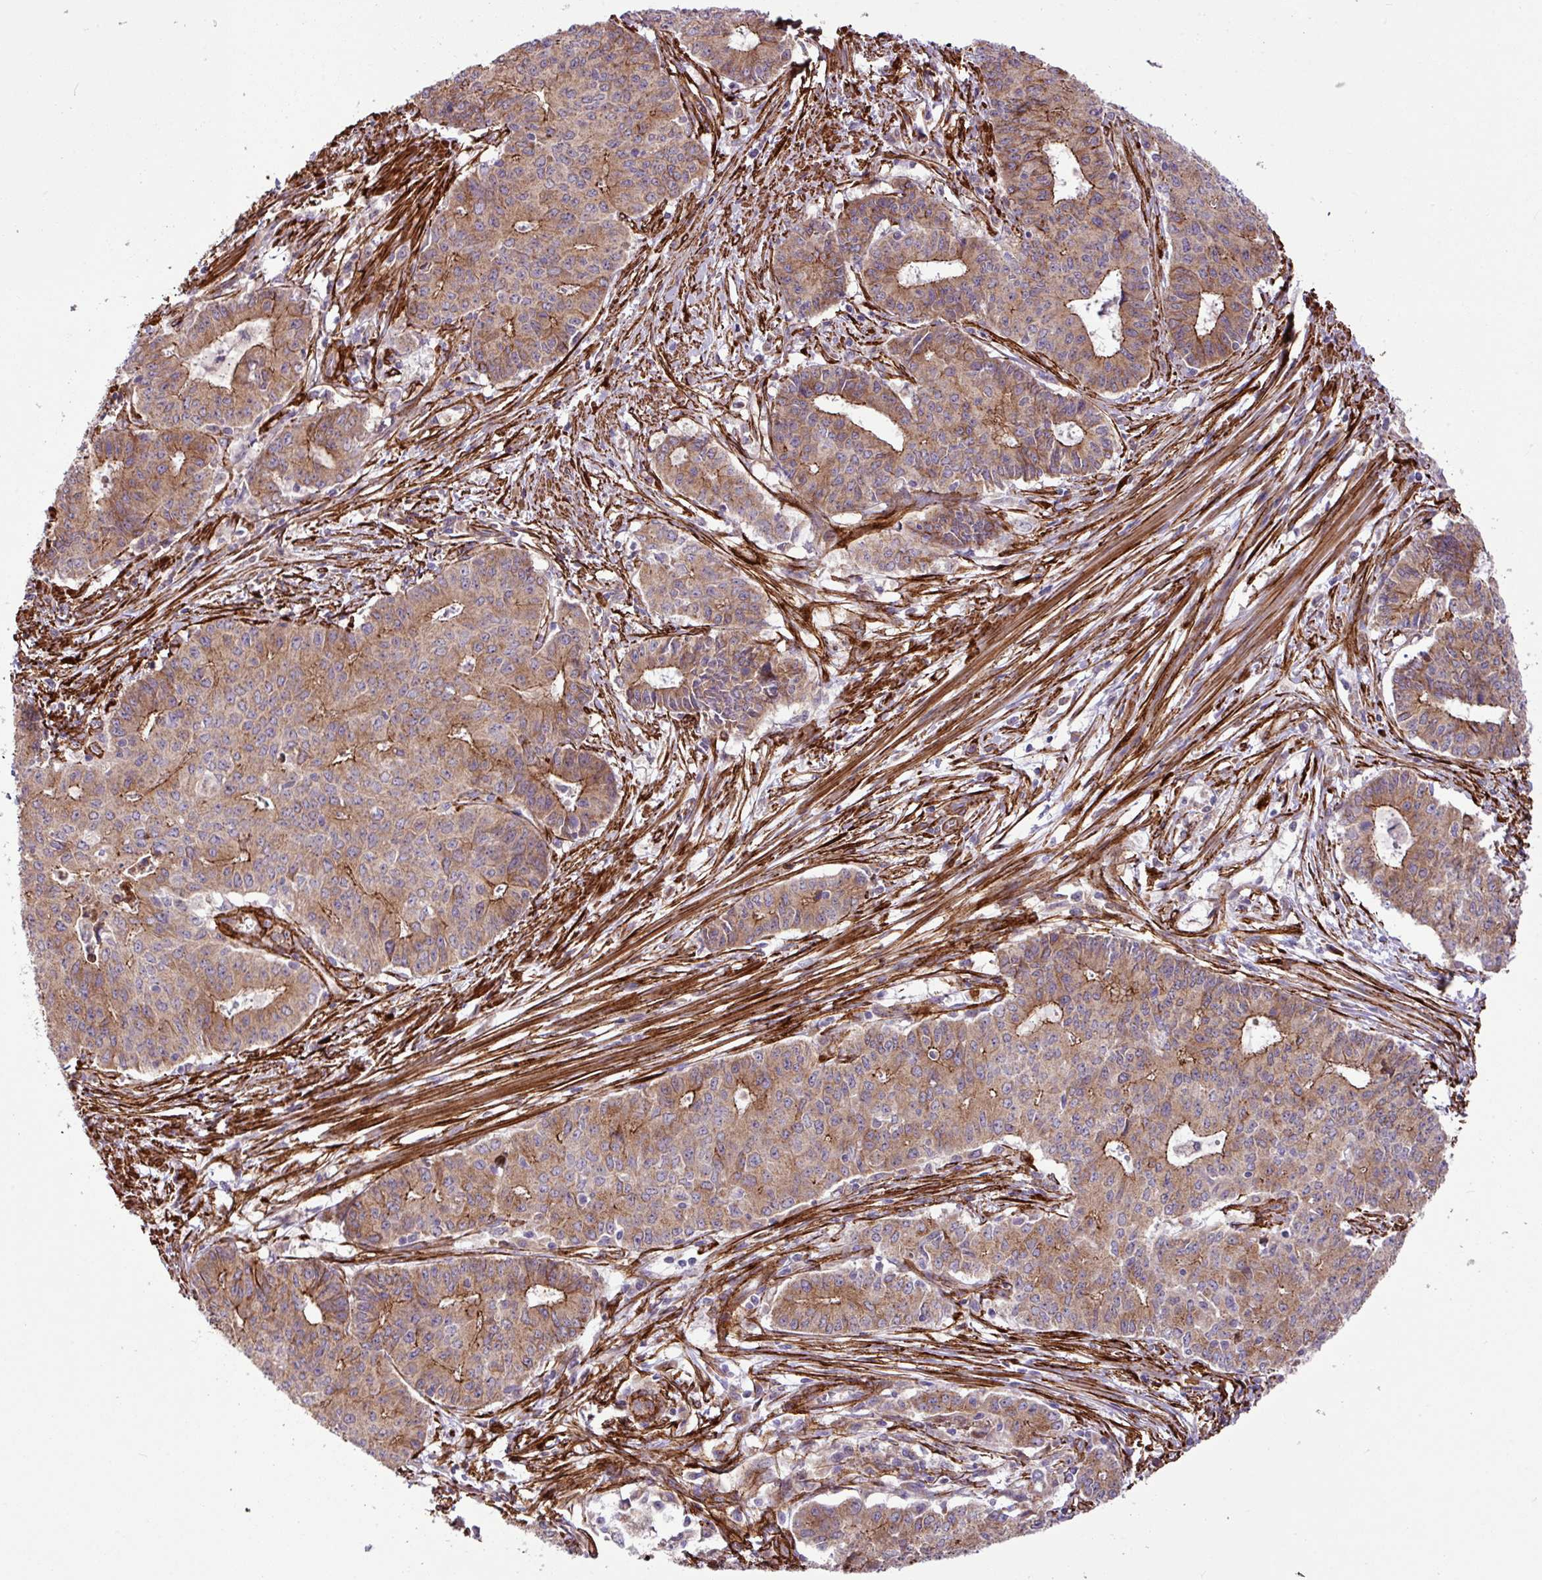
{"staining": {"intensity": "moderate", "quantity": ">75%", "location": "cytoplasmic/membranous"}, "tissue": "endometrial cancer", "cell_type": "Tumor cells", "image_type": "cancer", "snomed": [{"axis": "morphology", "description": "Adenocarcinoma, NOS"}, {"axis": "topography", "description": "Endometrium"}], "caption": "IHC of endometrial adenocarcinoma reveals medium levels of moderate cytoplasmic/membranous staining in approximately >75% of tumor cells.", "gene": "FAM47E", "patient": {"sex": "female", "age": 59}}